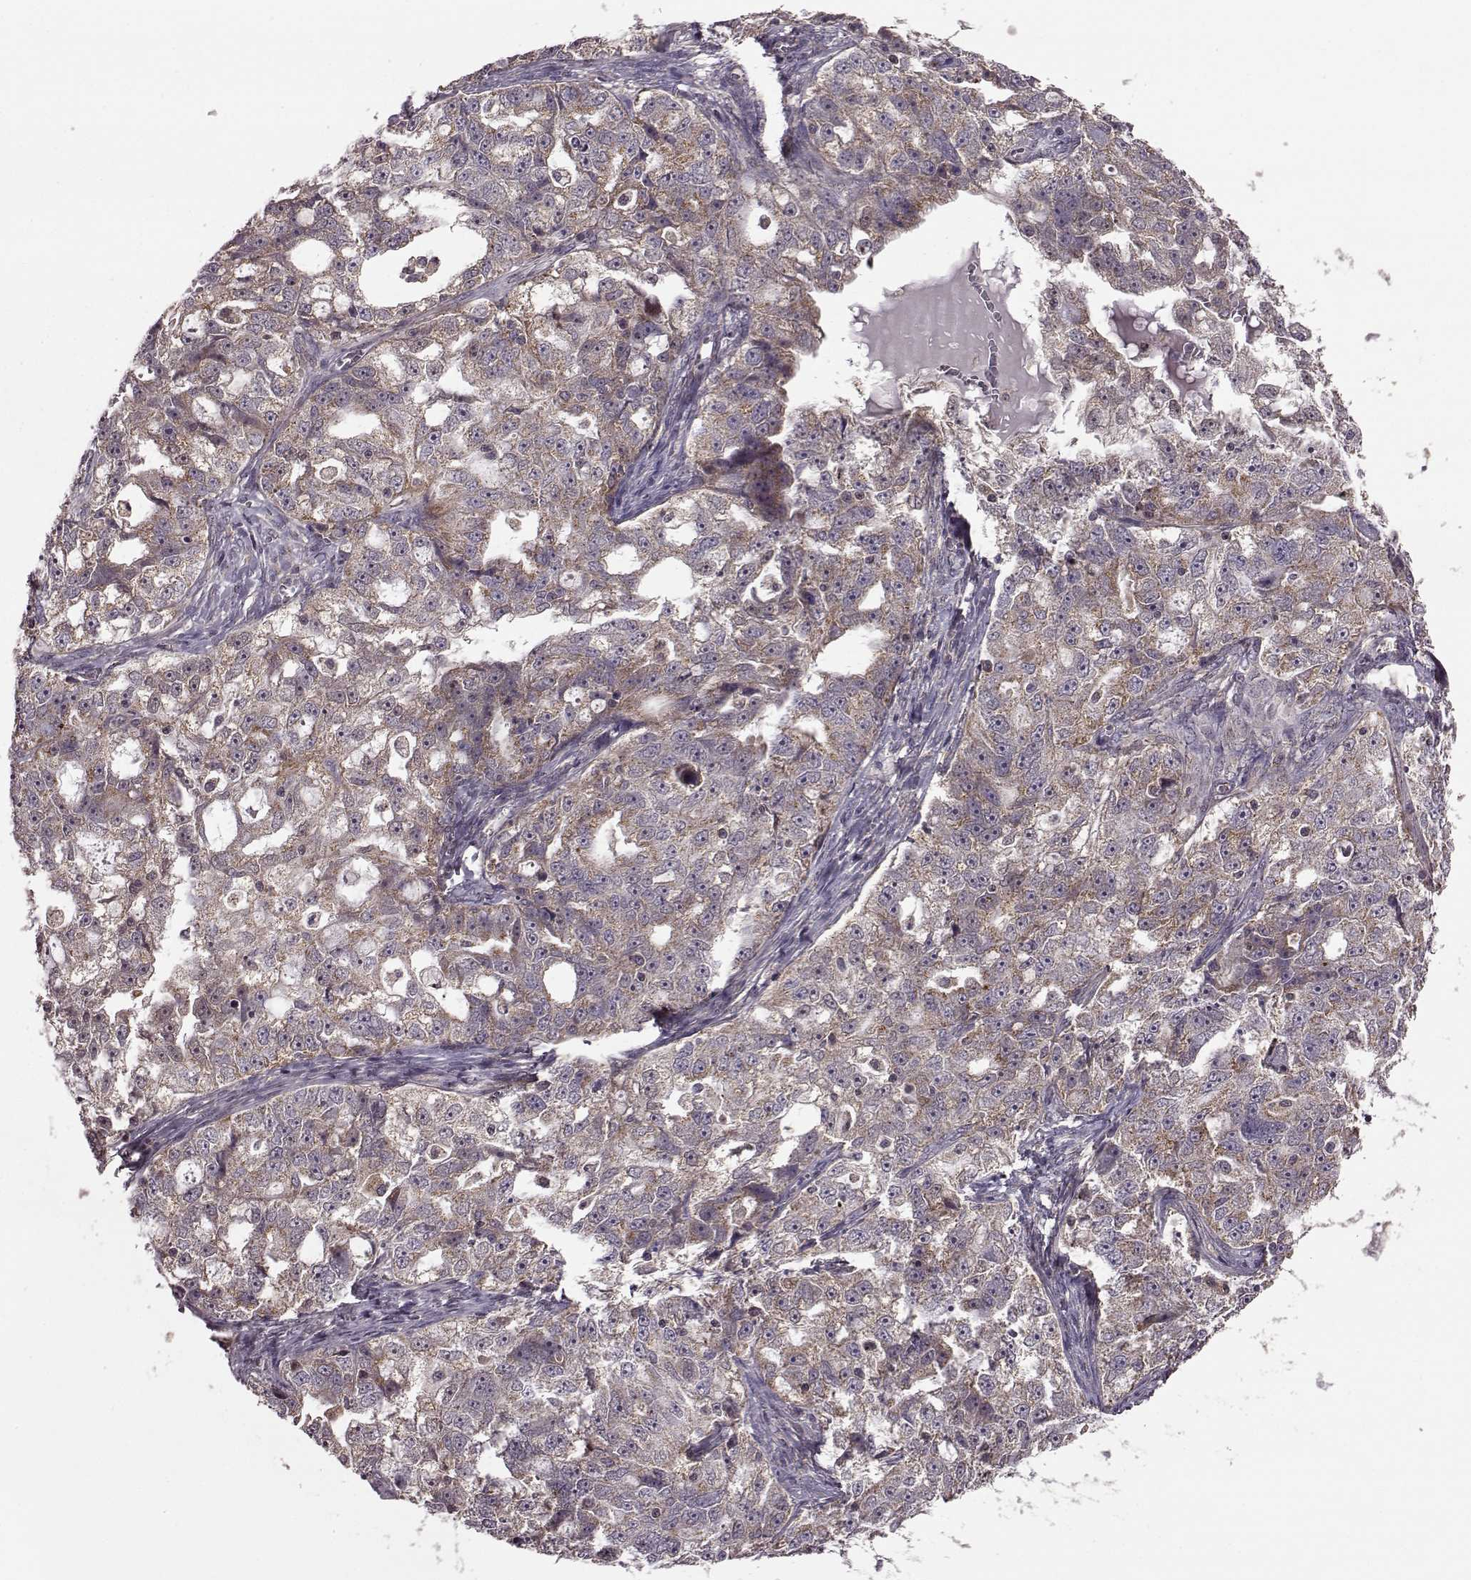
{"staining": {"intensity": "moderate", "quantity": "25%-75%", "location": "cytoplasmic/membranous"}, "tissue": "ovarian cancer", "cell_type": "Tumor cells", "image_type": "cancer", "snomed": [{"axis": "morphology", "description": "Cystadenocarcinoma, serous, NOS"}, {"axis": "topography", "description": "Ovary"}], "caption": "Protein analysis of ovarian serous cystadenocarcinoma tissue exhibits moderate cytoplasmic/membranous positivity in about 25%-75% of tumor cells. (Brightfield microscopy of DAB IHC at high magnification).", "gene": "FNIP2", "patient": {"sex": "female", "age": 51}}